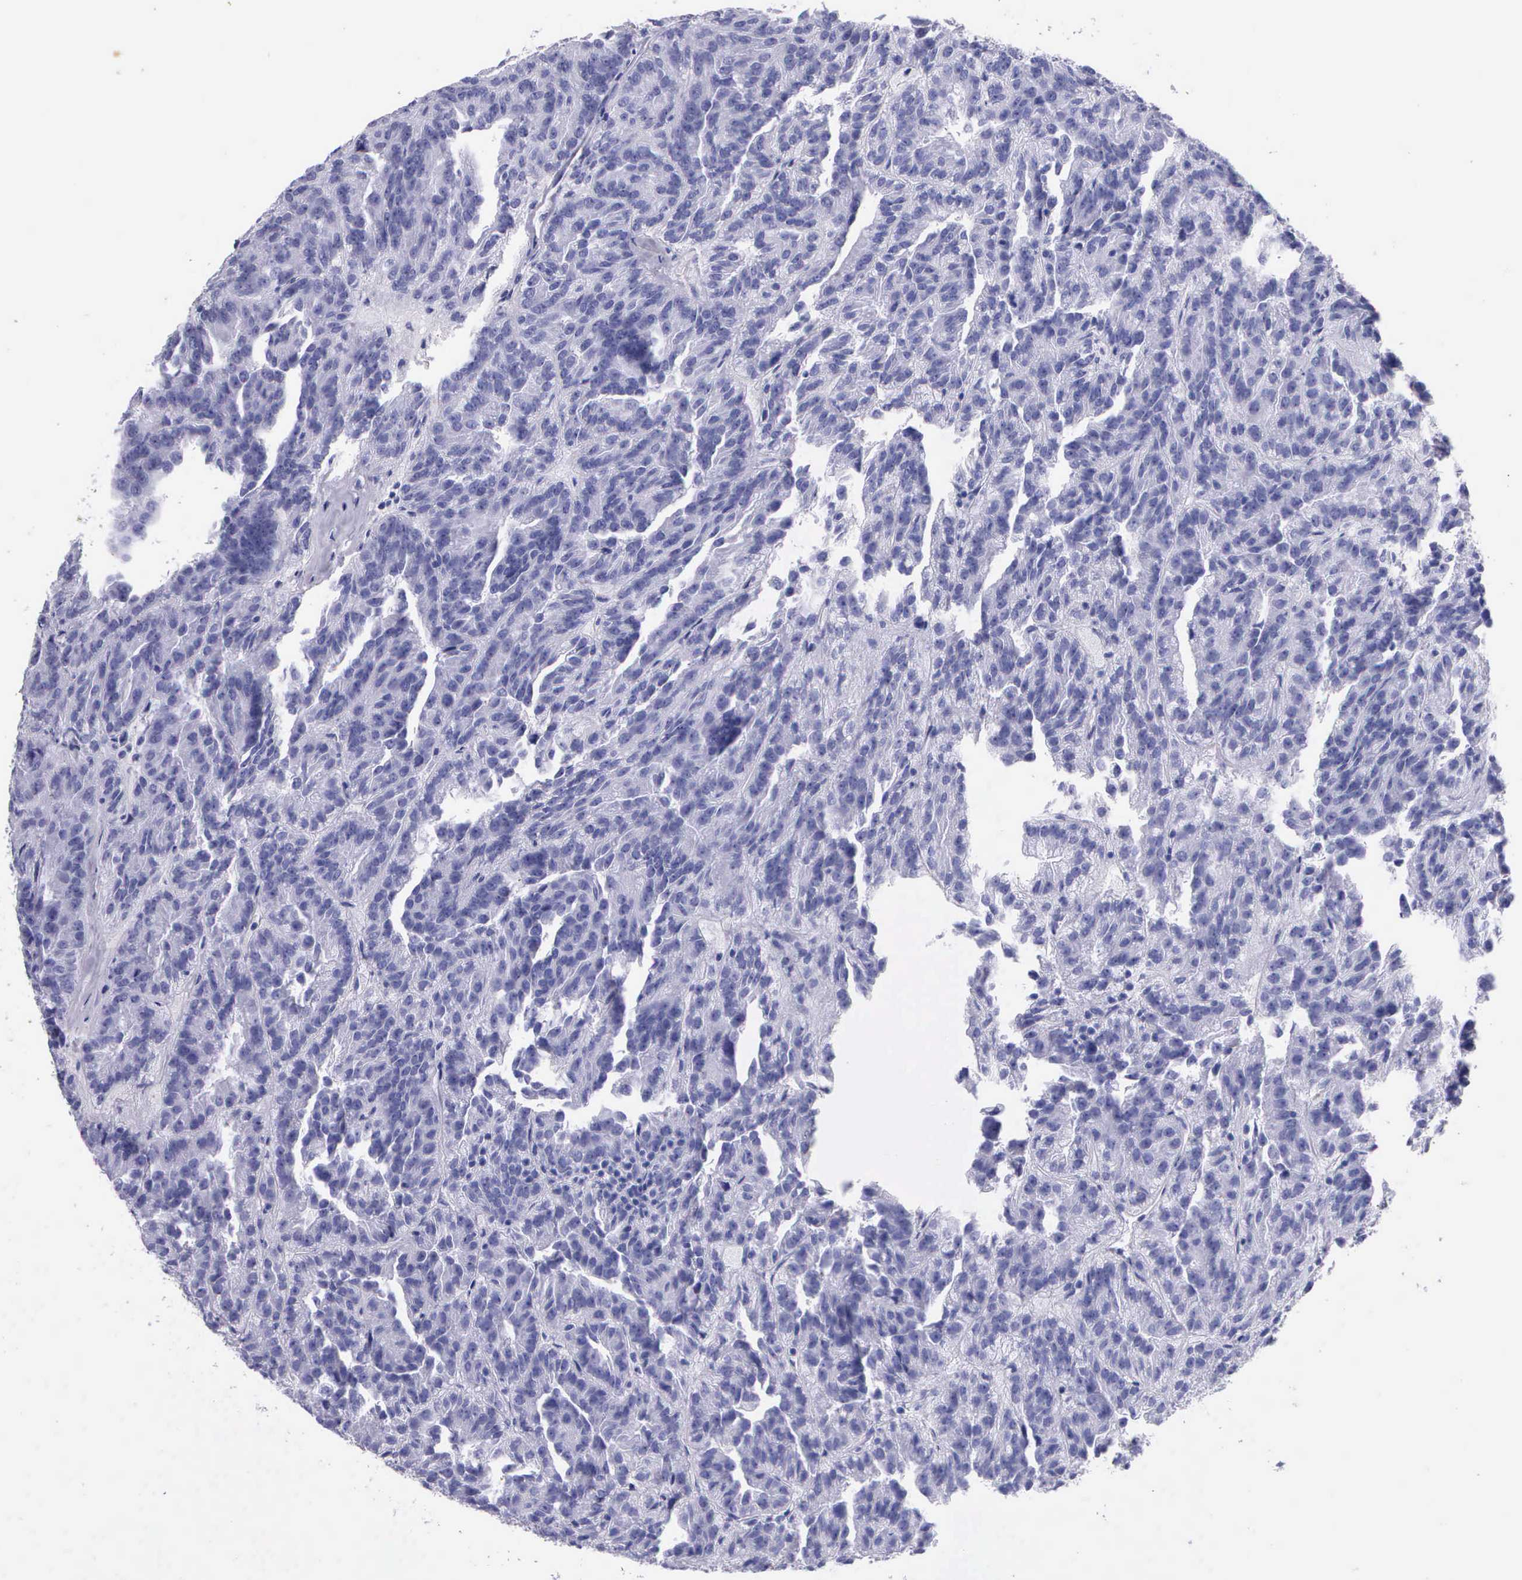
{"staining": {"intensity": "negative", "quantity": "none", "location": "none"}, "tissue": "renal cancer", "cell_type": "Tumor cells", "image_type": "cancer", "snomed": [{"axis": "morphology", "description": "Adenocarcinoma, NOS"}, {"axis": "topography", "description": "Kidney"}], "caption": "Immunohistochemistry photomicrograph of neoplastic tissue: human renal cancer (adenocarcinoma) stained with DAB (3,3'-diaminobenzidine) displays no significant protein expression in tumor cells. (Immunohistochemistry, brightfield microscopy, high magnification).", "gene": "KLK3", "patient": {"sex": "male", "age": 46}}